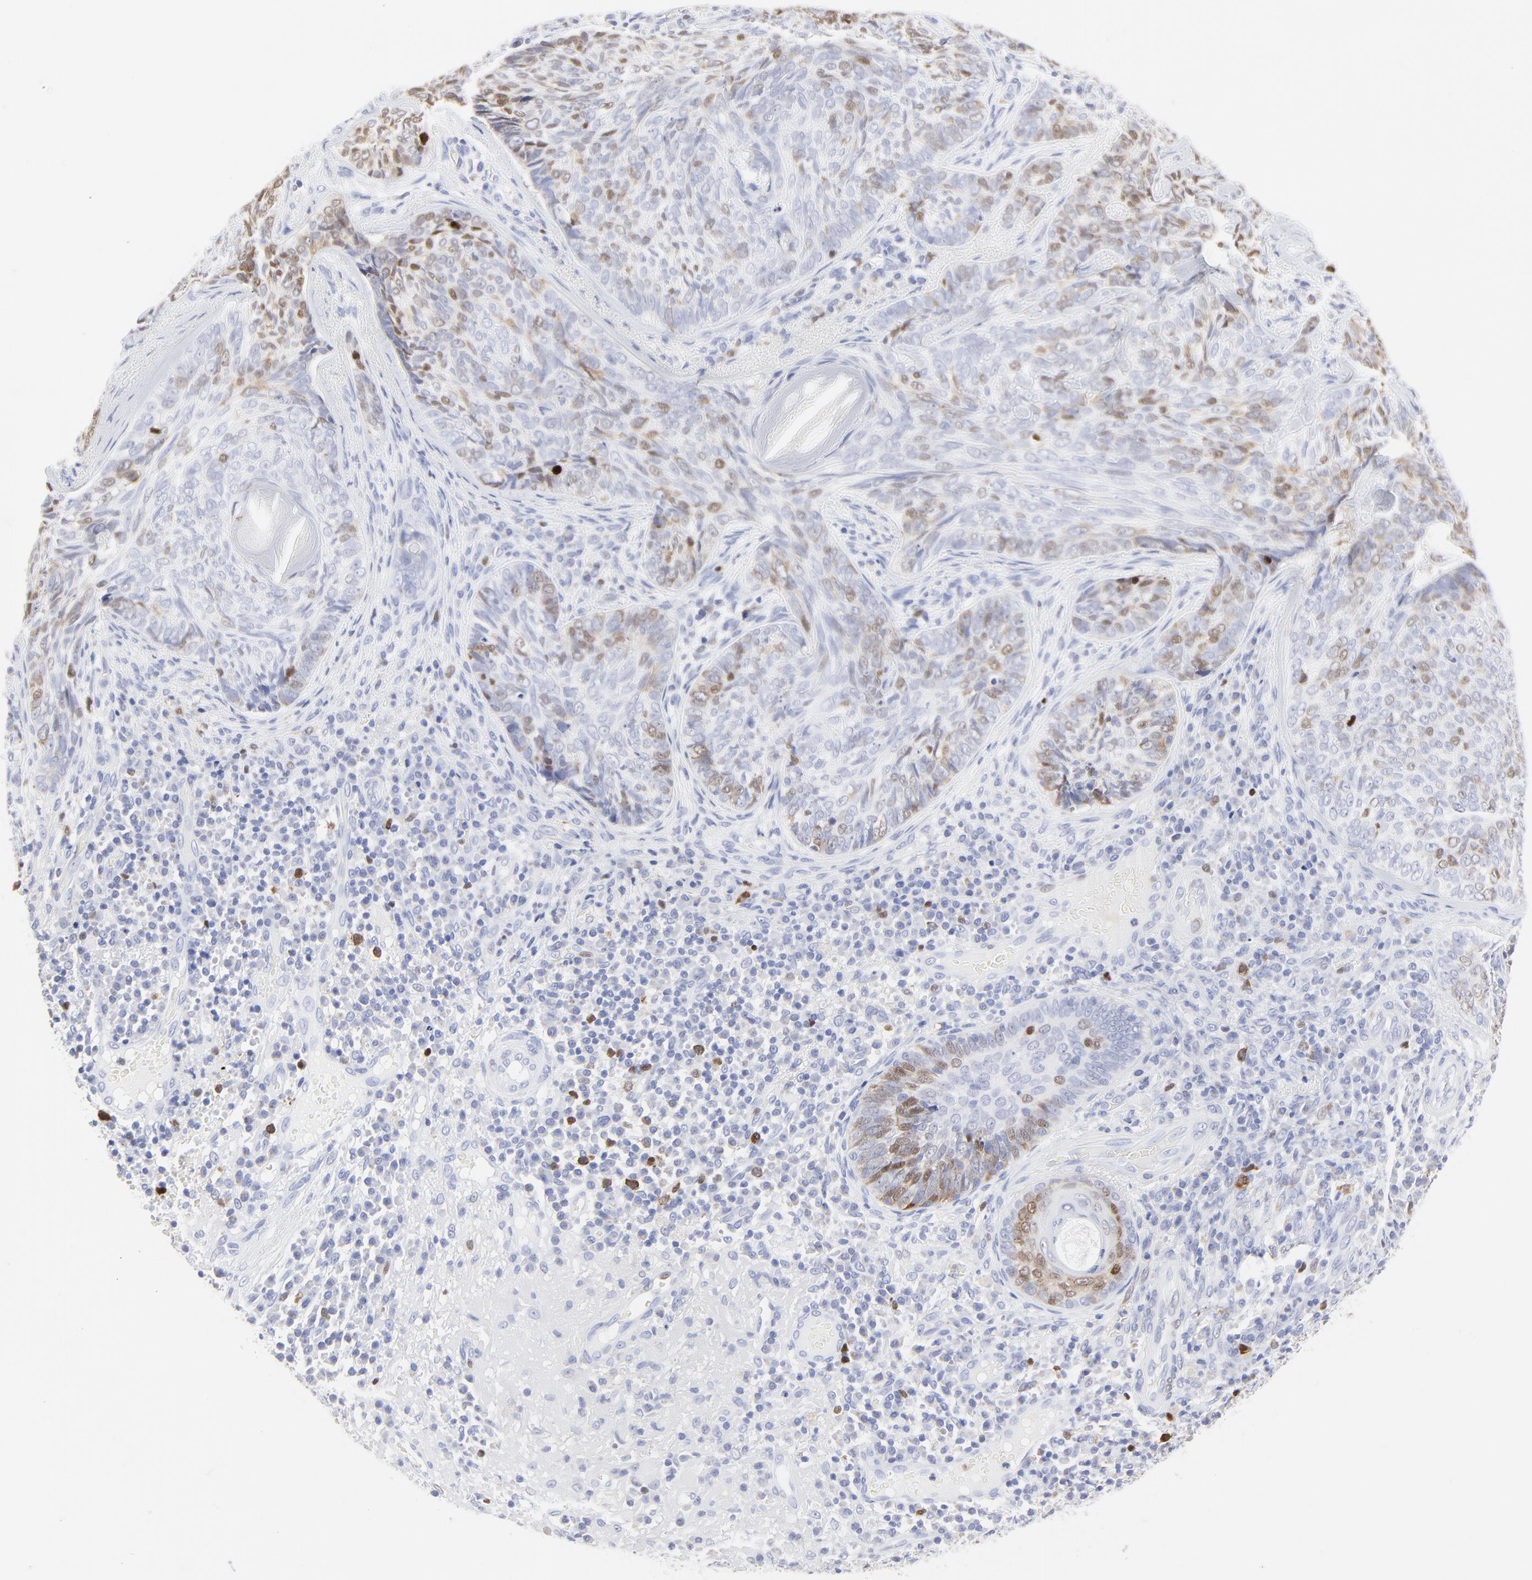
{"staining": {"intensity": "moderate", "quantity": "<25%", "location": "cytoplasmic/membranous,nuclear"}, "tissue": "skin cancer", "cell_type": "Tumor cells", "image_type": "cancer", "snomed": [{"axis": "morphology", "description": "Basal cell carcinoma"}, {"axis": "topography", "description": "Skin"}], "caption": "Skin cancer (basal cell carcinoma) stained with a brown dye displays moderate cytoplasmic/membranous and nuclear positive staining in approximately <25% of tumor cells.", "gene": "NCAPH", "patient": {"sex": "male", "age": 72}}